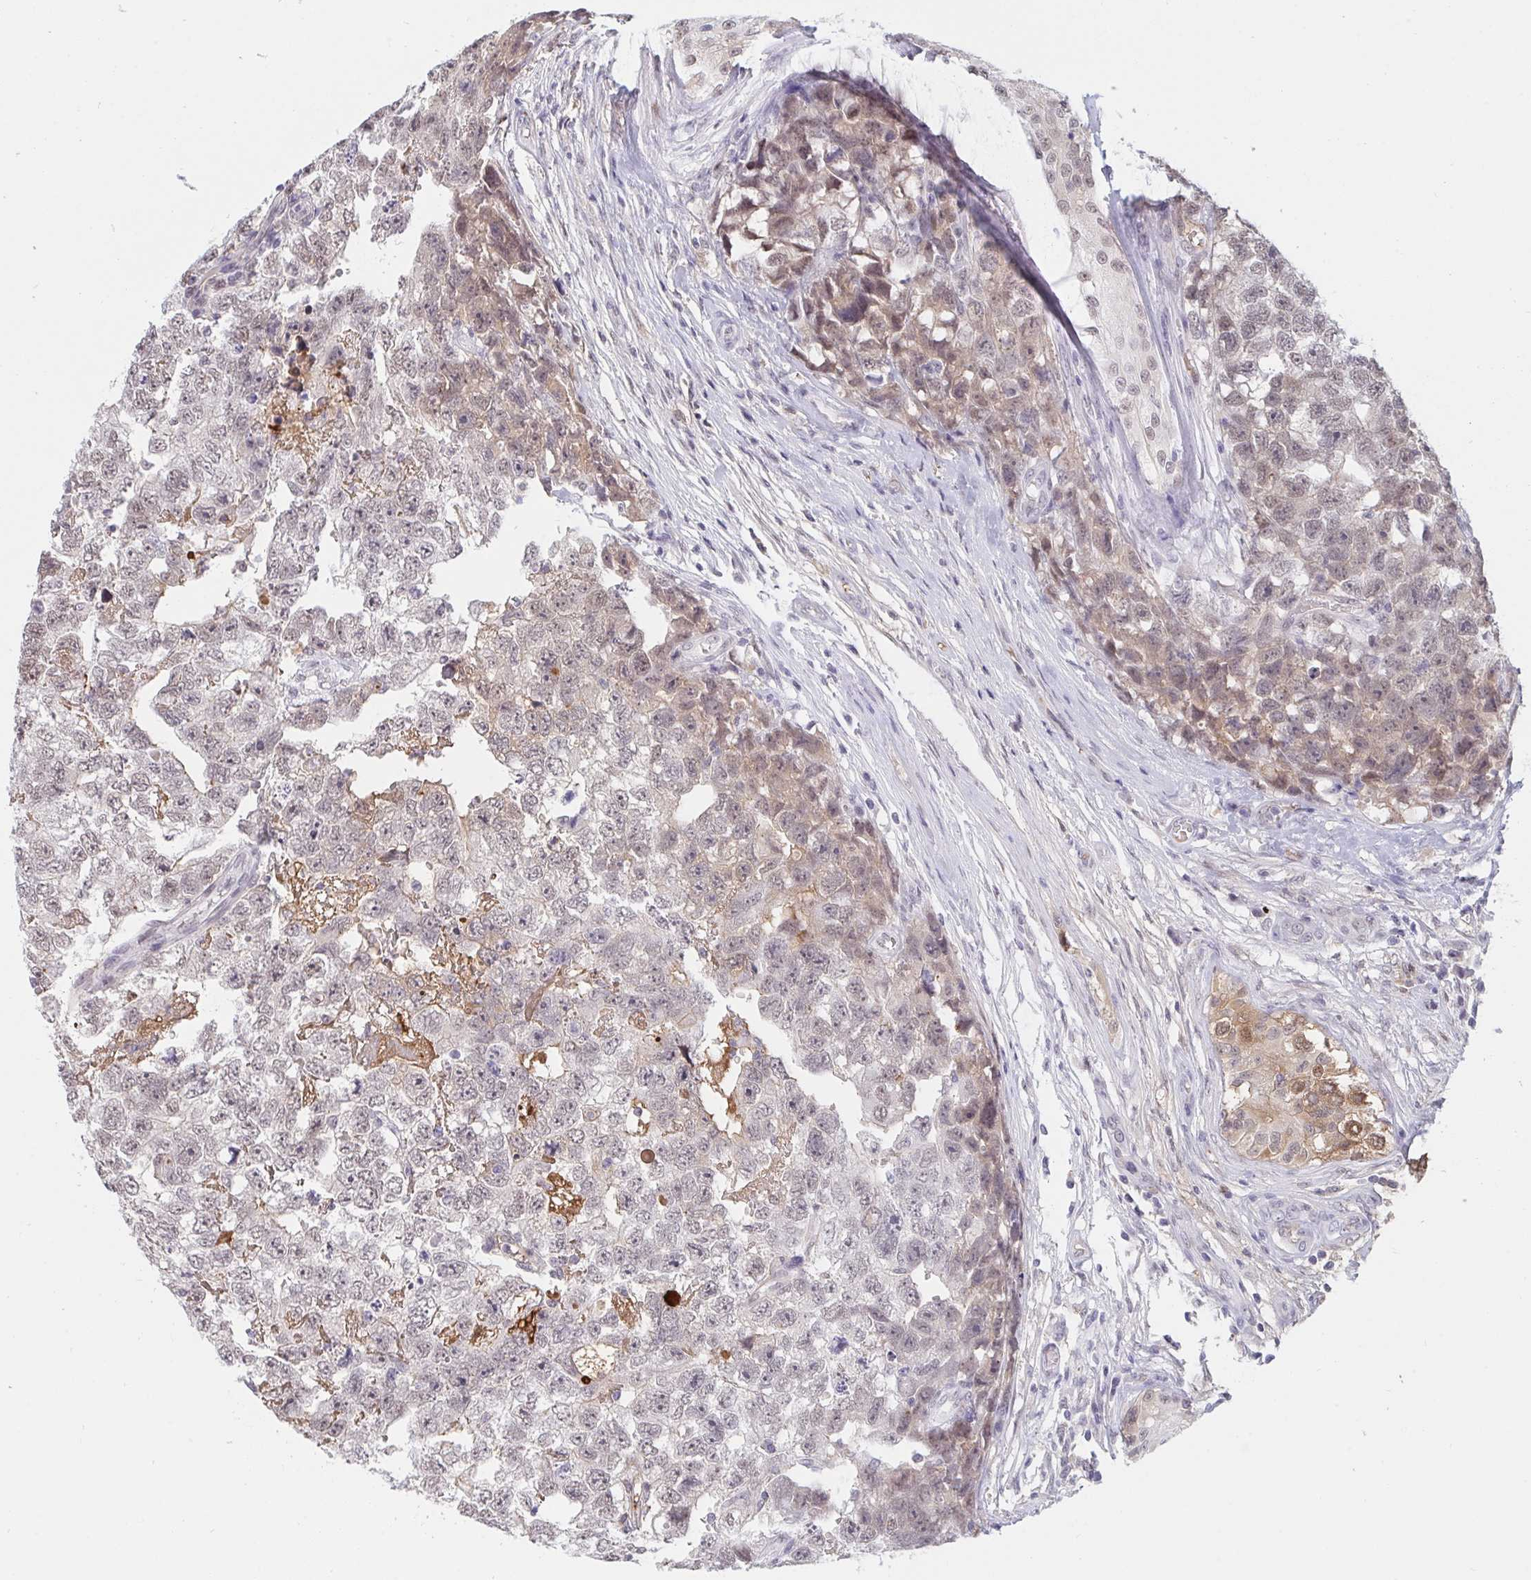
{"staining": {"intensity": "weak", "quantity": "<25%", "location": "cytoplasmic/membranous,nuclear"}, "tissue": "testis cancer", "cell_type": "Tumor cells", "image_type": "cancer", "snomed": [{"axis": "morphology", "description": "Carcinoma, Embryonal, NOS"}, {"axis": "topography", "description": "Testis"}], "caption": "Tumor cells are negative for brown protein staining in testis cancer (embryonal carcinoma).", "gene": "DSCAML1", "patient": {"sex": "male", "age": 22}}